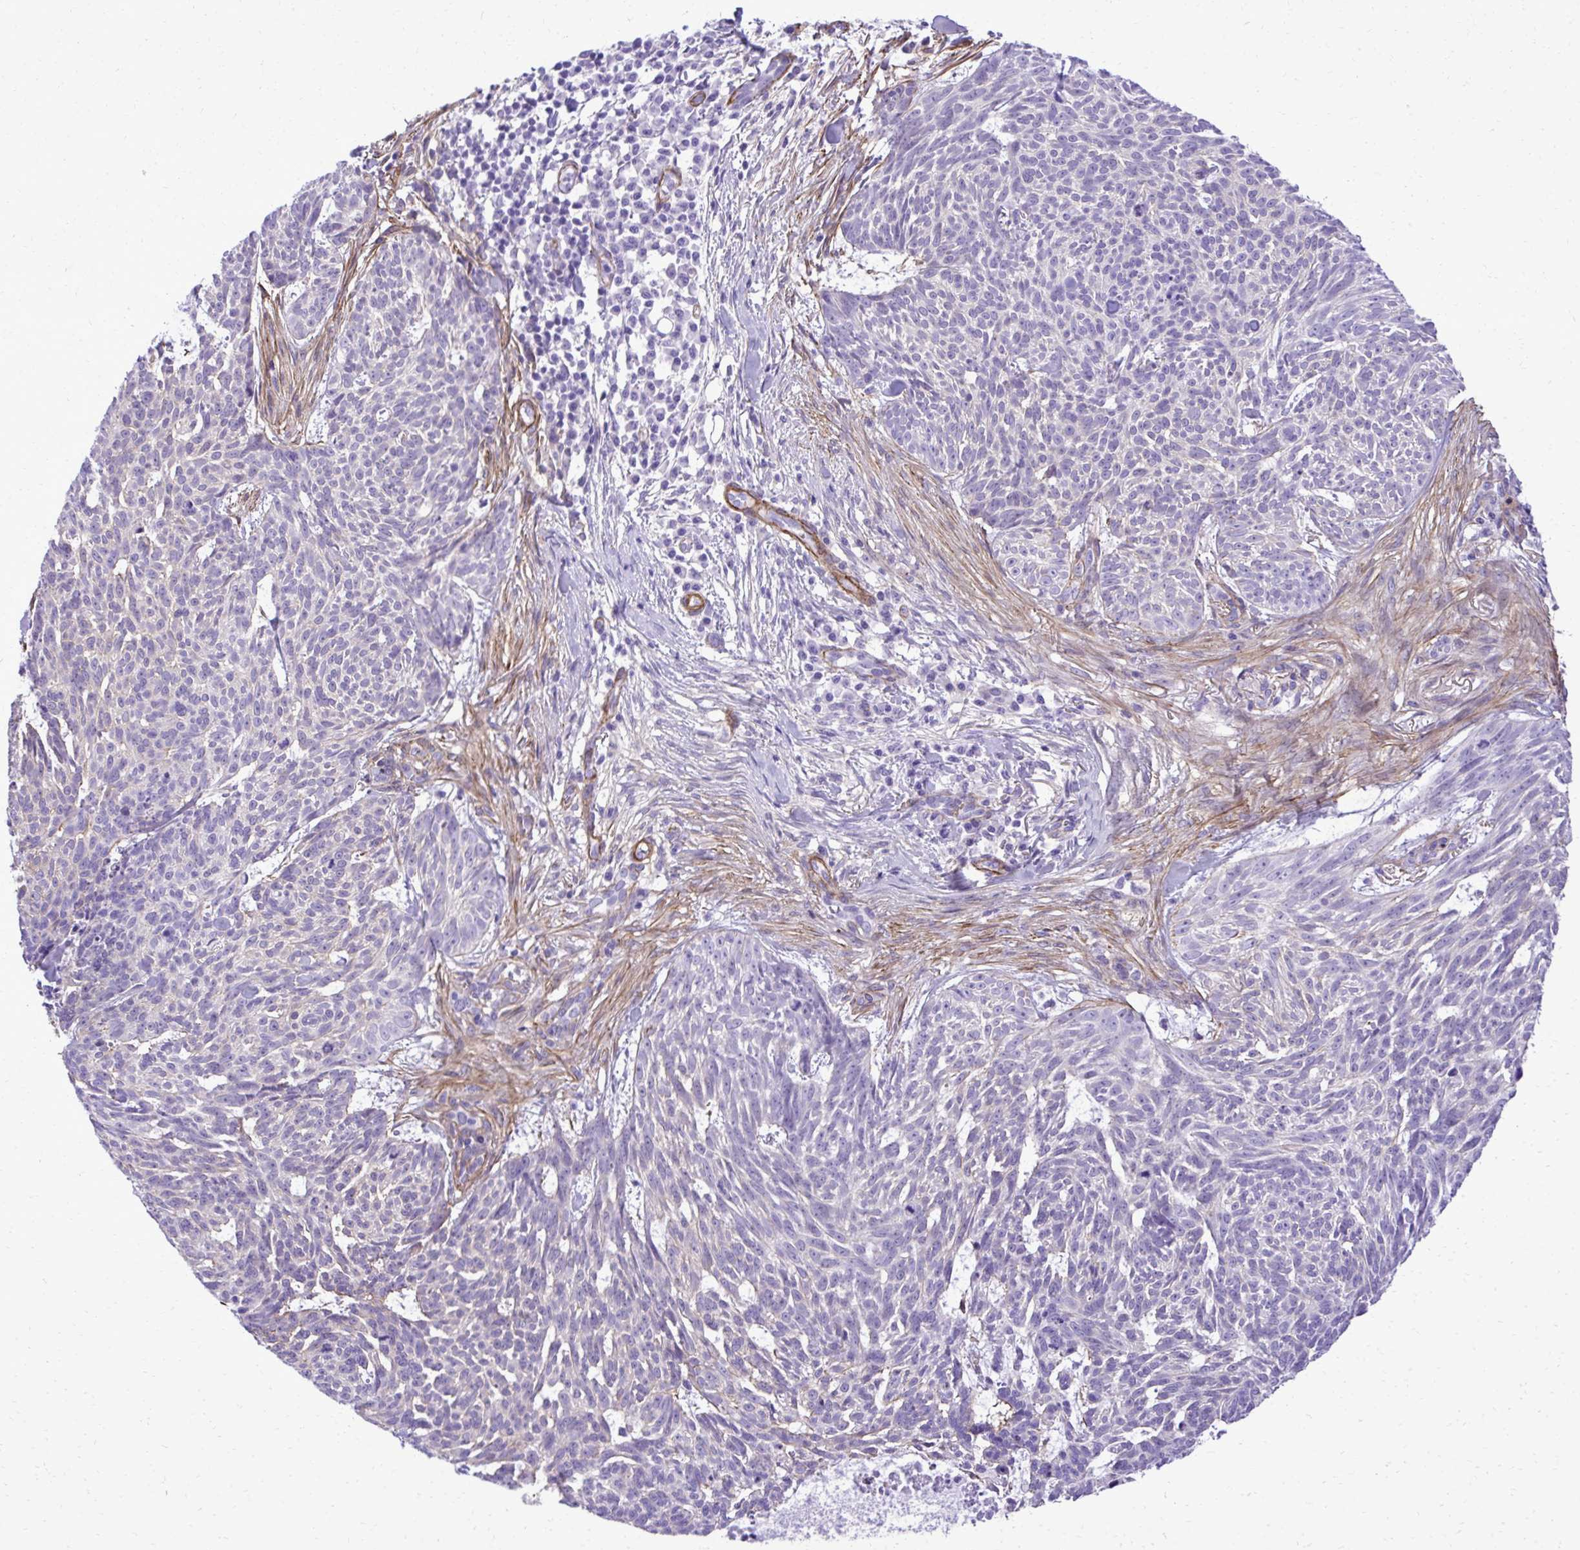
{"staining": {"intensity": "negative", "quantity": "none", "location": "none"}, "tissue": "skin cancer", "cell_type": "Tumor cells", "image_type": "cancer", "snomed": [{"axis": "morphology", "description": "Basal cell carcinoma"}, {"axis": "topography", "description": "Skin"}], "caption": "The photomicrograph displays no significant expression in tumor cells of skin cancer. Nuclei are stained in blue.", "gene": "PITPNM3", "patient": {"sex": "female", "age": 93}}